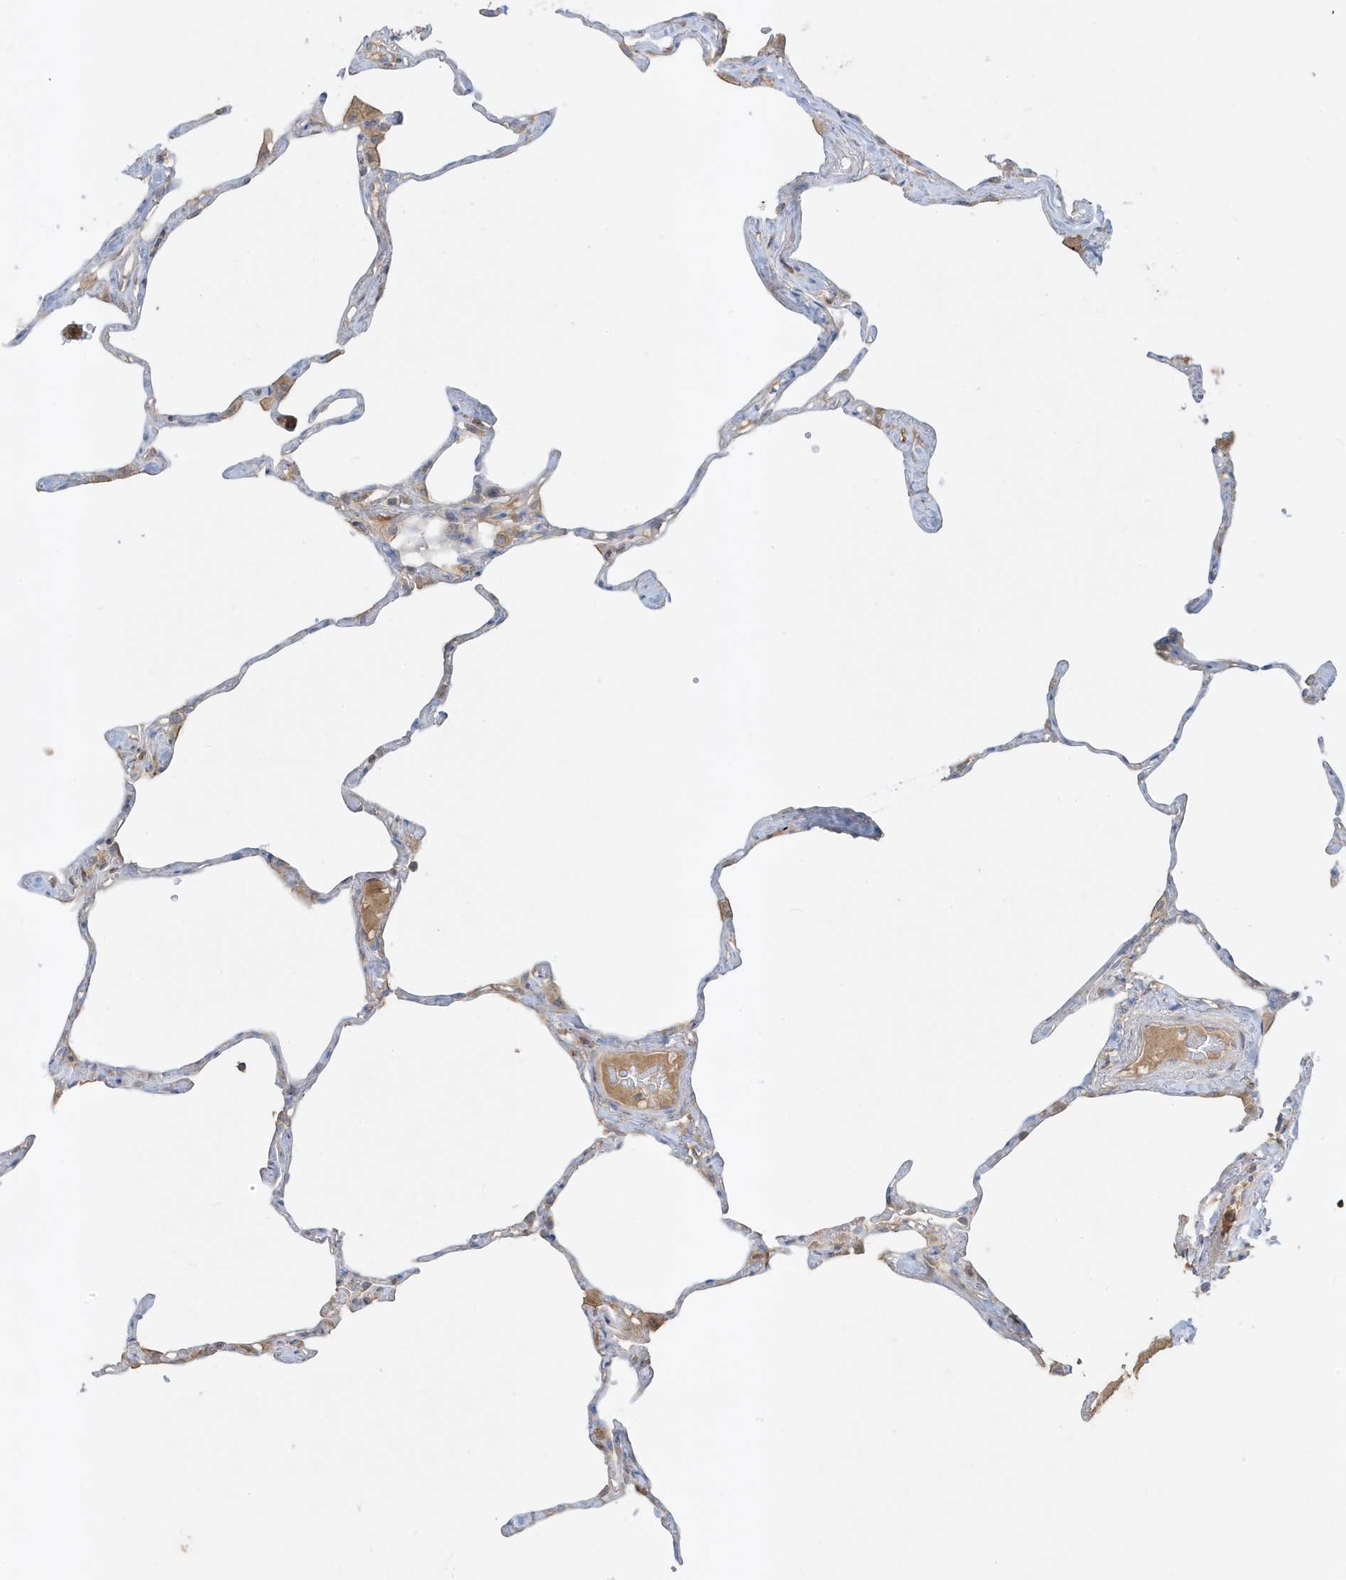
{"staining": {"intensity": "negative", "quantity": "none", "location": "none"}, "tissue": "lung", "cell_type": "Alveolar cells", "image_type": "normal", "snomed": [{"axis": "morphology", "description": "Normal tissue, NOS"}, {"axis": "topography", "description": "Lung"}], "caption": "An IHC micrograph of unremarkable lung is shown. There is no staining in alveolar cells of lung. (Stains: DAB IHC with hematoxylin counter stain, Microscopy: brightfield microscopy at high magnification).", "gene": "ABTB1", "patient": {"sex": "male", "age": 65}}